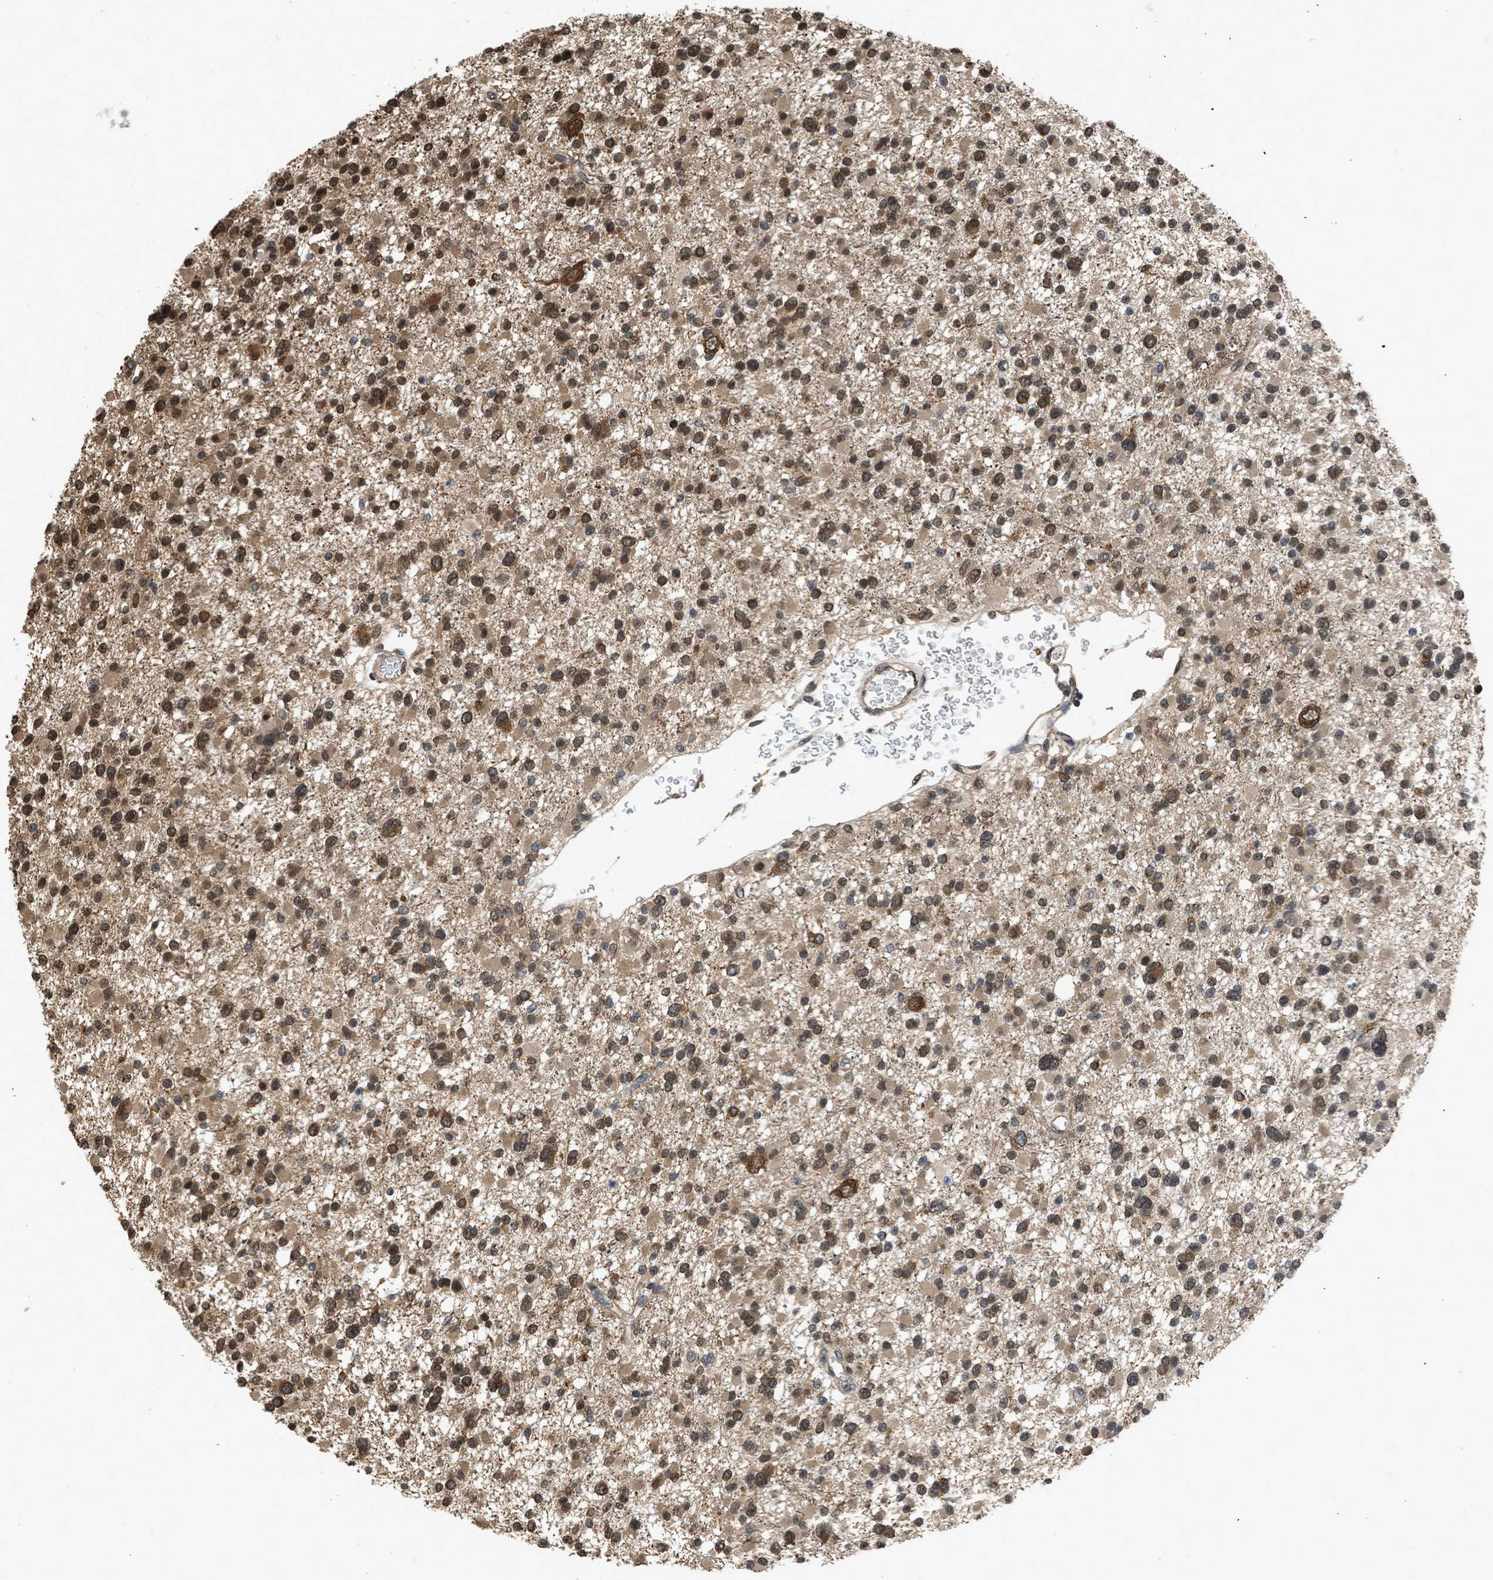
{"staining": {"intensity": "moderate", "quantity": "25%-75%", "location": "cytoplasmic/membranous,nuclear"}, "tissue": "glioma", "cell_type": "Tumor cells", "image_type": "cancer", "snomed": [{"axis": "morphology", "description": "Glioma, malignant, Low grade"}, {"axis": "topography", "description": "Brain"}], "caption": "Malignant glioma (low-grade) tissue displays moderate cytoplasmic/membranous and nuclear expression in approximately 25%-75% of tumor cells (brown staining indicates protein expression, while blue staining denotes nuclei).", "gene": "YWHAG", "patient": {"sex": "female", "age": 22}}